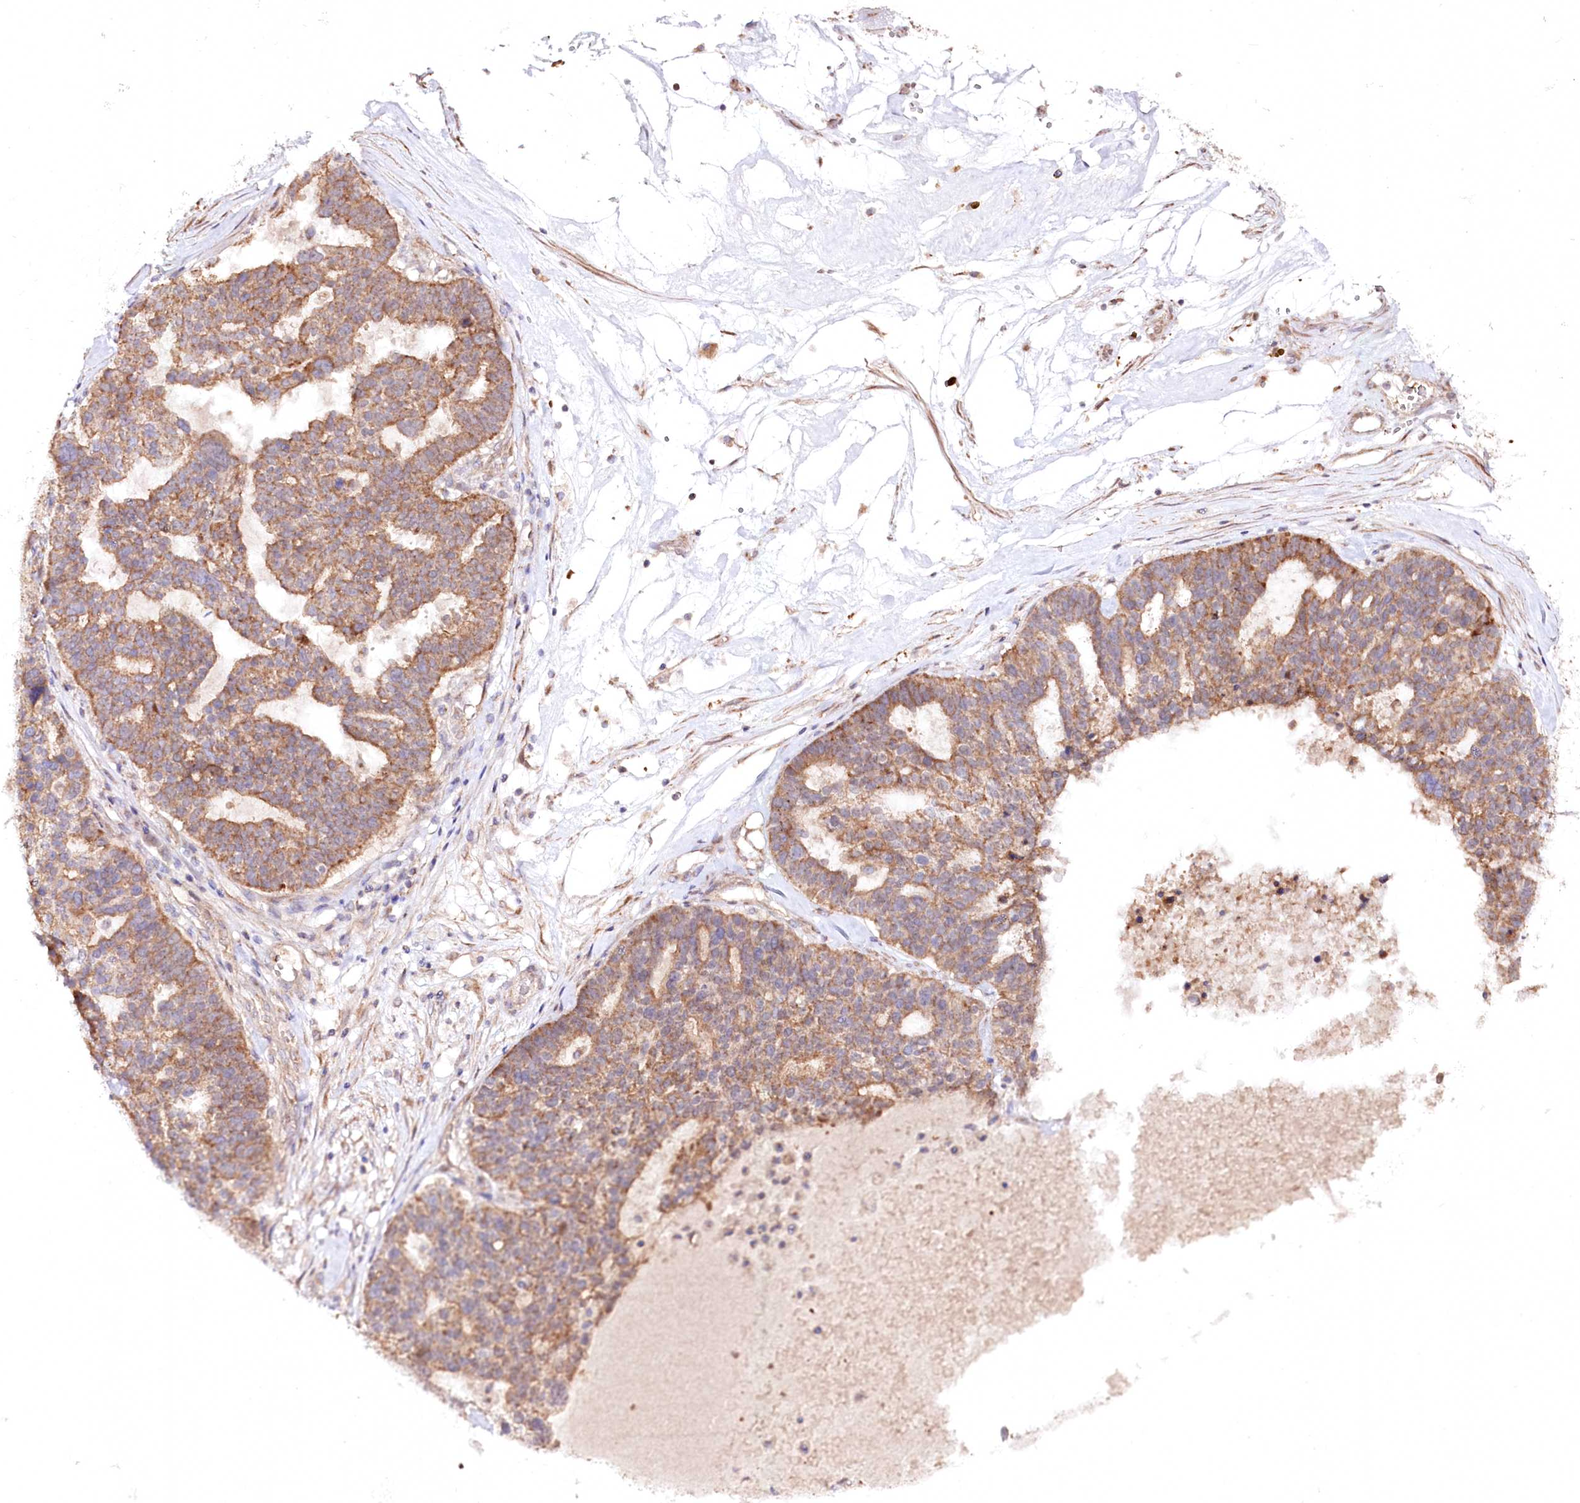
{"staining": {"intensity": "moderate", "quantity": ">75%", "location": "cytoplasmic/membranous"}, "tissue": "ovarian cancer", "cell_type": "Tumor cells", "image_type": "cancer", "snomed": [{"axis": "morphology", "description": "Cystadenocarcinoma, serous, NOS"}, {"axis": "topography", "description": "Ovary"}], "caption": "Ovarian cancer stained with DAB (3,3'-diaminobenzidine) immunohistochemistry exhibits medium levels of moderate cytoplasmic/membranous expression in approximately >75% of tumor cells.", "gene": "REXO2", "patient": {"sex": "female", "age": 59}}